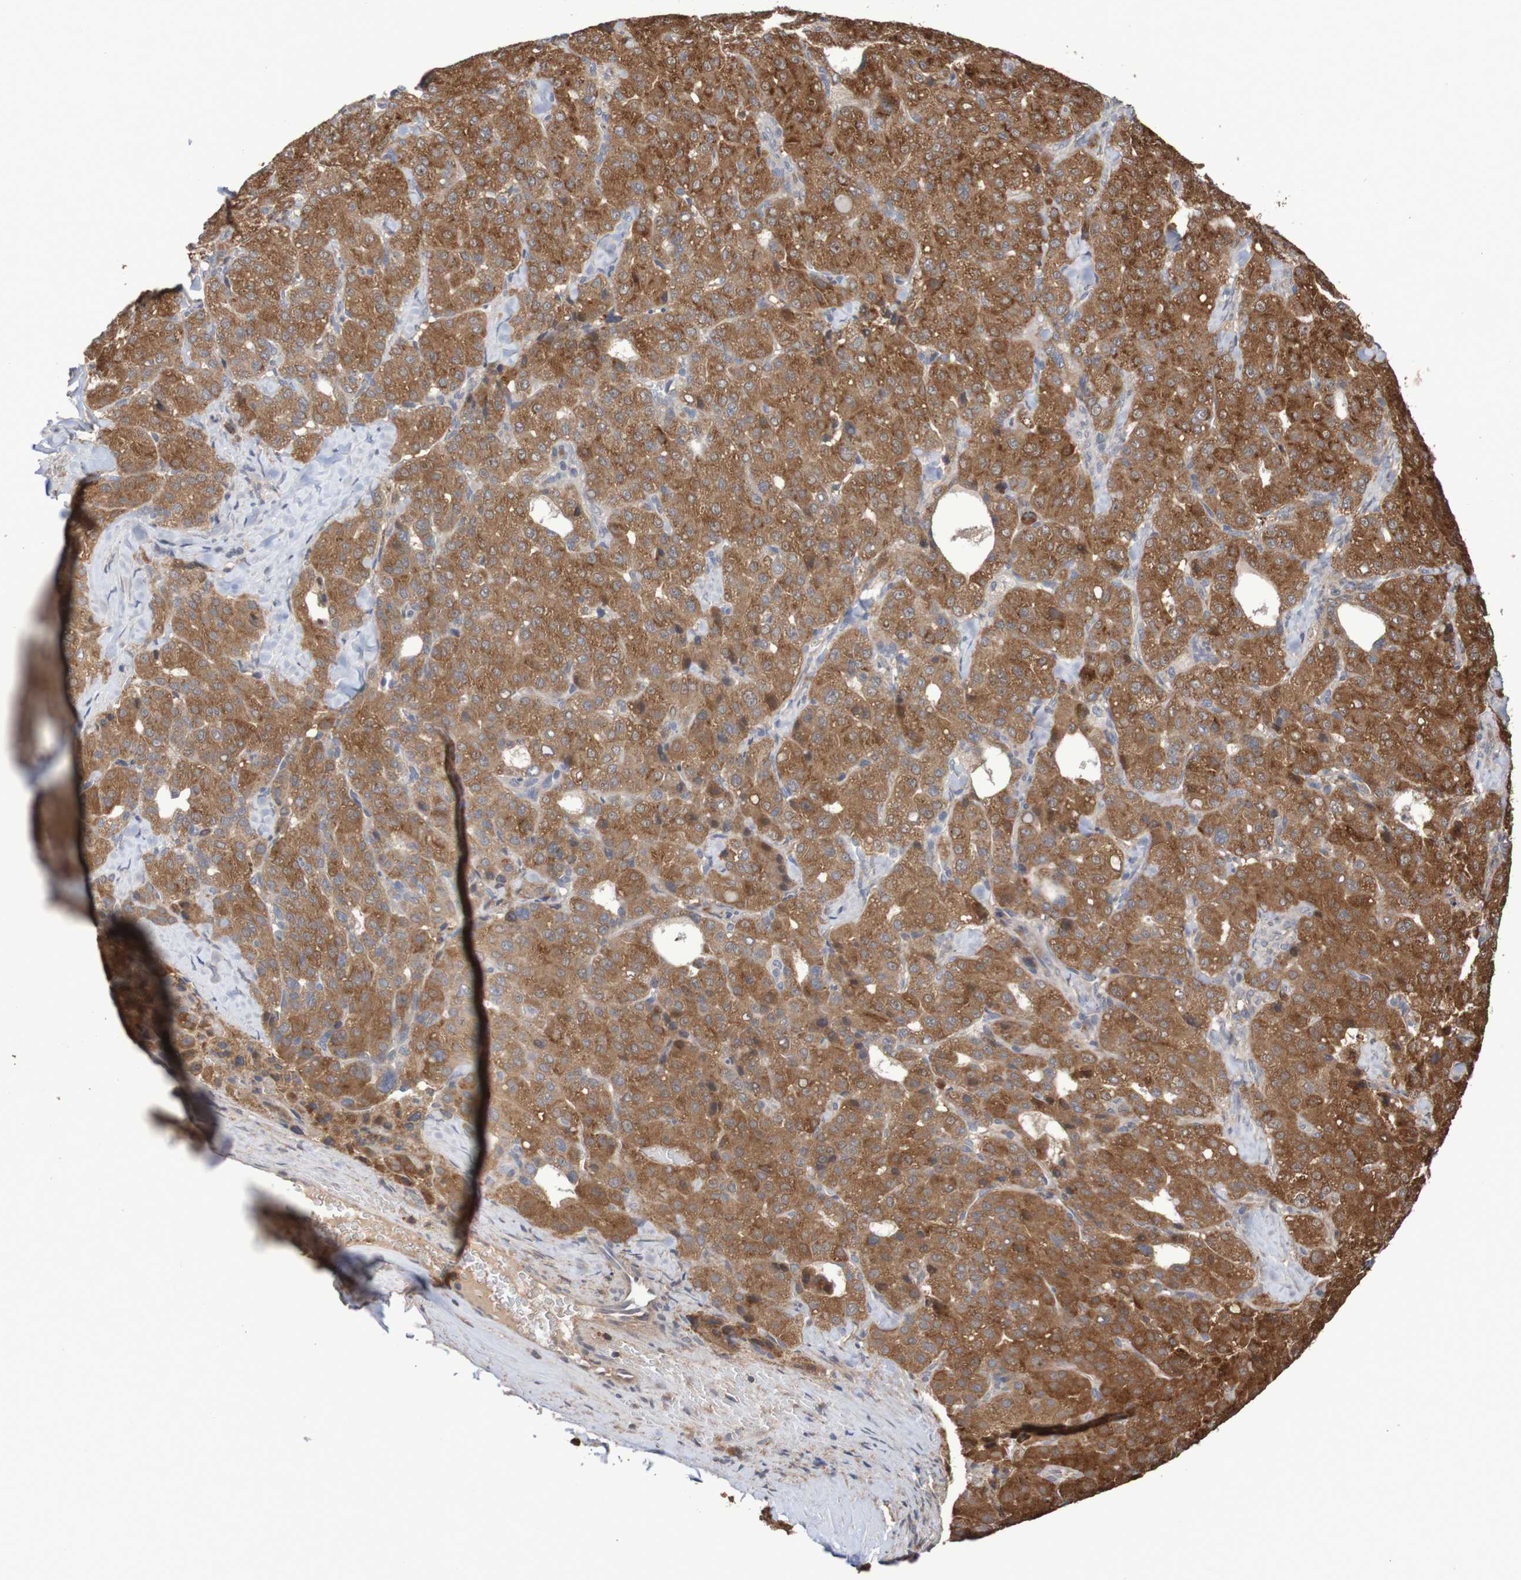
{"staining": {"intensity": "moderate", "quantity": ">75%", "location": "cytoplasmic/membranous"}, "tissue": "liver cancer", "cell_type": "Tumor cells", "image_type": "cancer", "snomed": [{"axis": "morphology", "description": "Carcinoma, Hepatocellular, NOS"}, {"axis": "topography", "description": "Liver"}], "caption": "A brown stain highlights moderate cytoplasmic/membranous positivity of a protein in human liver cancer (hepatocellular carcinoma) tumor cells. (DAB (3,3'-diaminobenzidine) = brown stain, brightfield microscopy at high magnification).", "gene": "PHYH", "patient": {"sex": "male", "age": 65}}